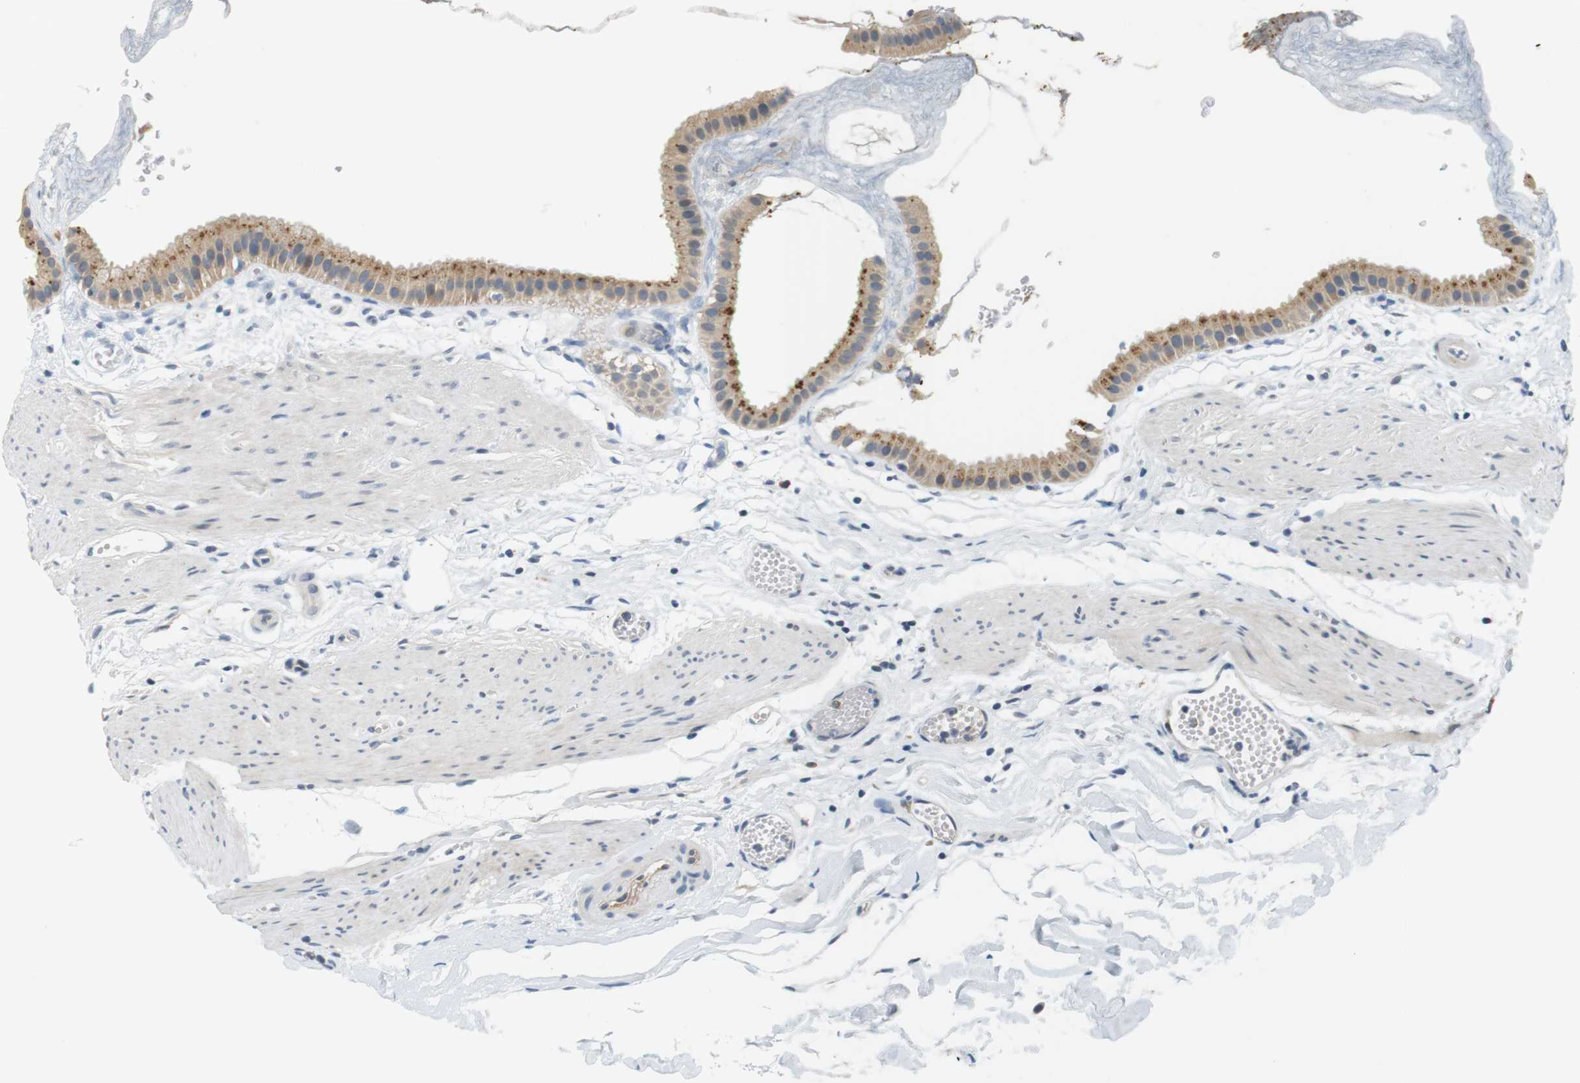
{"staining": {"intensity": "moderate", "quantity": ">75%", "location": "cytoplasmic/membranous"}, "tissue": "gallbladder", "cell_type": "Glandular cells", "image_type": "normal", "snomed": [{"axis": "morphology", "description": "Normal tissue, NOS"}, {"axis": "topography", "description": "Gallbladder"}], "caption": "Glandular cells show medium levels of moderate cytoplasmic/membranous positivity in approximately >75% of cells in normal gallbladder.", "gene": "WNT7A", "patient": {"sex": "female", "age": 64}}